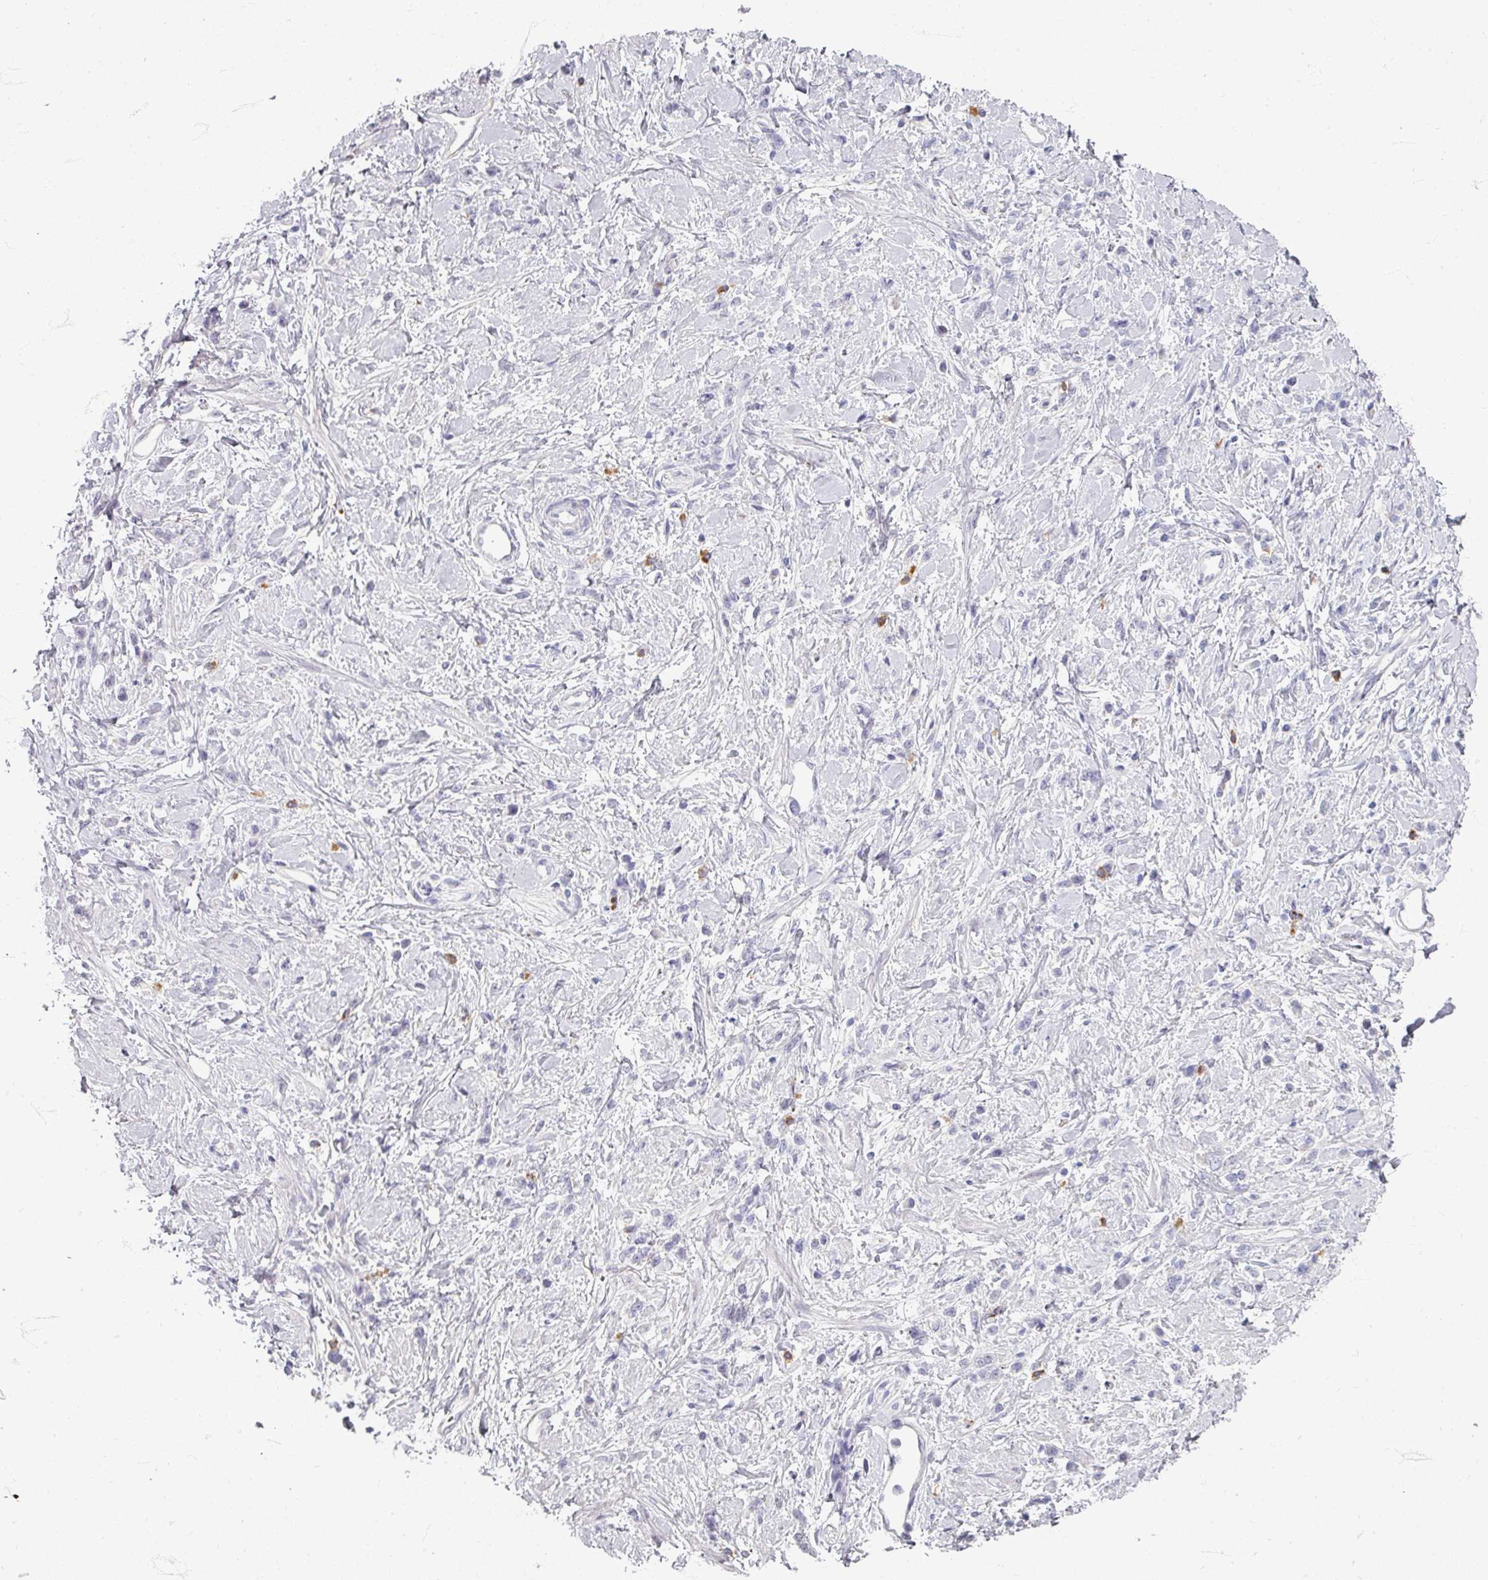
{"staining": {"intensity": "negative", "quantity": "none", "location": "none"}, "tissue": "stomach cancer", "cell_type": "Tumor cells", "image_type": "cancer", "snomed": [{"axis": "morphology", "description": "Adenocarcinoma, NOS"}, {"axis": "topography", "description": "Stomach"}], "caption": "Human adenocarcinoma (stomach) stained for a protein using IHC shows no expression in tumor cells.", "gene": "ZNF878", "patient": {"sex": "female", "age": 60}}